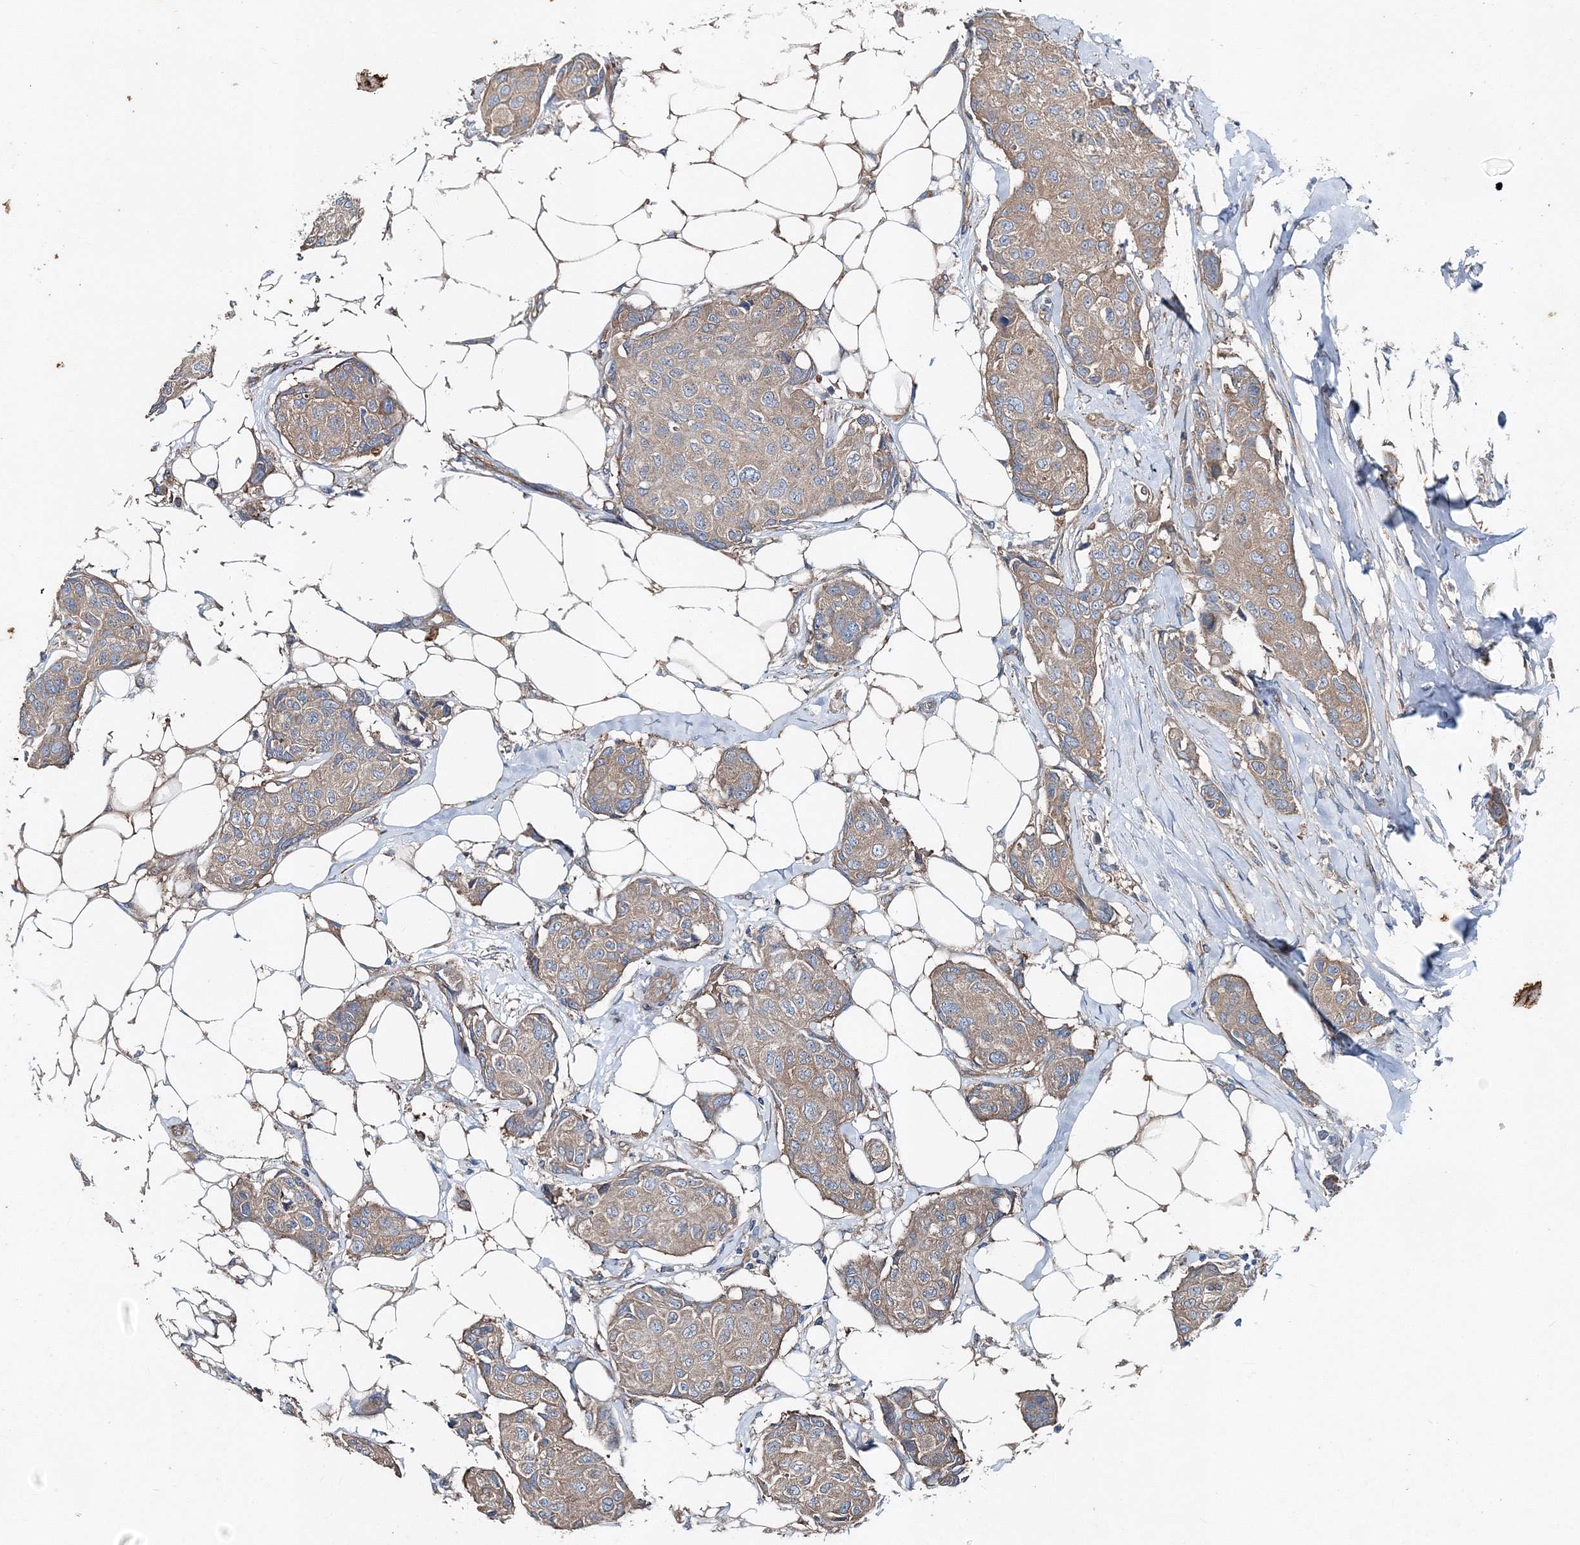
{"staining": {"intensity": "weak", "quantity": ">75%", "location": "cytoplasmic/membranous"}, "tissue": "breast cancer", "cell_type": "Tumor cells", "image_type": "cancer", "snomed": [{"axis": "morphology", "description": "Duct carcinoma"}, {"axis": "topography", "description": "Breast"}], "caption": "This histopathology image displays immunohistochemistry (IHC) staining of breast cancer, with low weak cytoplasmic/membranous positivity in approximately >75% of tumor cells.", "gene": "MPHOSPH9", "patient": {"sex": "female", "age": 80}}